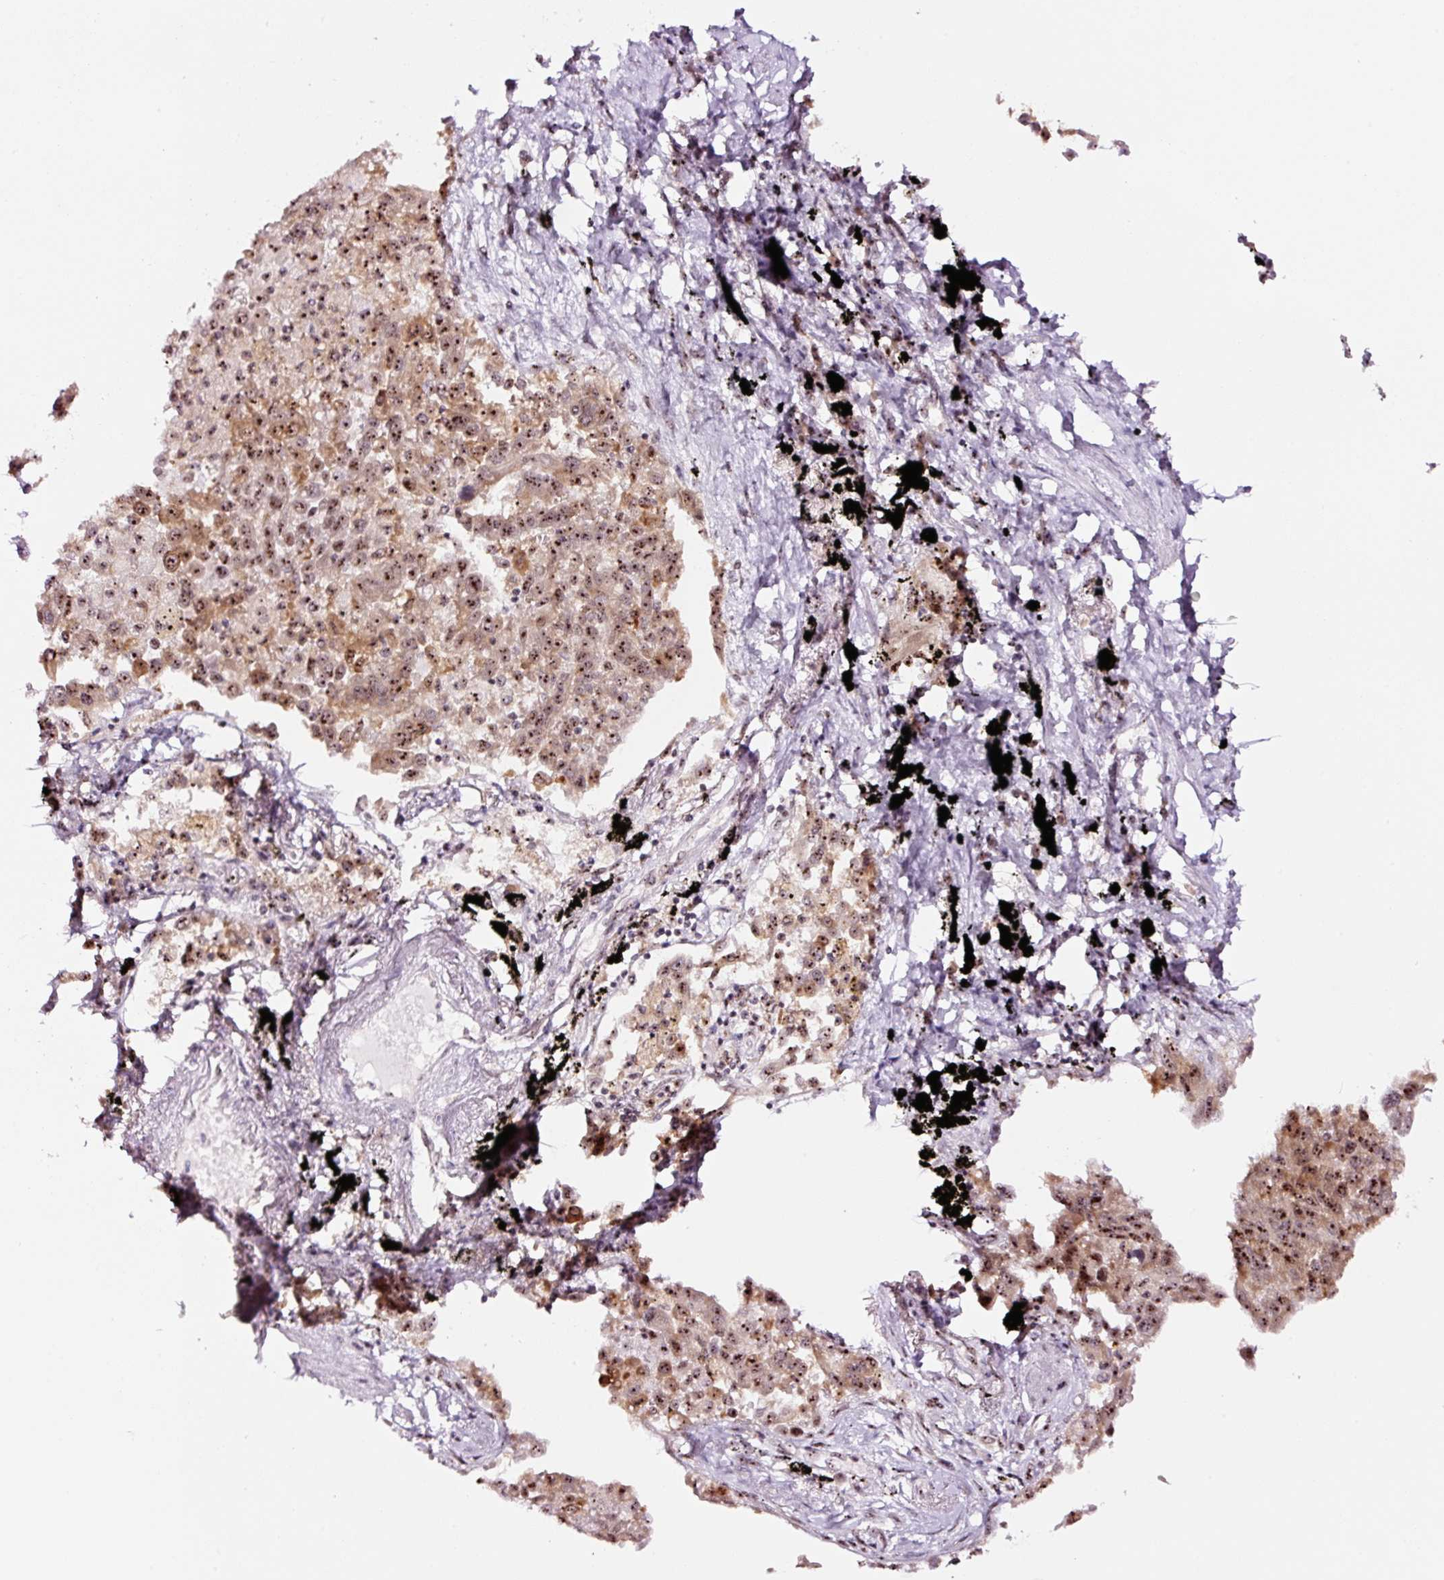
{"staining": {"intensity": "moderate", "quantity": ">75%", "location": "cytoplasmic/membranous,nuclear"}, "tissue": "lung cancer", "cell_type": "Tumor cells", "image_type": "cancer", "snomed": [{"axis": "morphology", "description": "Adenocarcinoma, NOS"}, {"axis": "topography", "description": "Lung"}], "caption": "Lung cancer stained with IHC exhibits moderate cytoplasmic/membranous and nuclear staining in approximately >75% of tumor cells. The protein of interest is stained brown, and the nuclei are stained in blue (DAB (3,3'-diaminobenzidine) IHC with brightfield microscopy, high magnification).", "gene": "GNL3", "patient": {"sex": "male", "age": 67}}